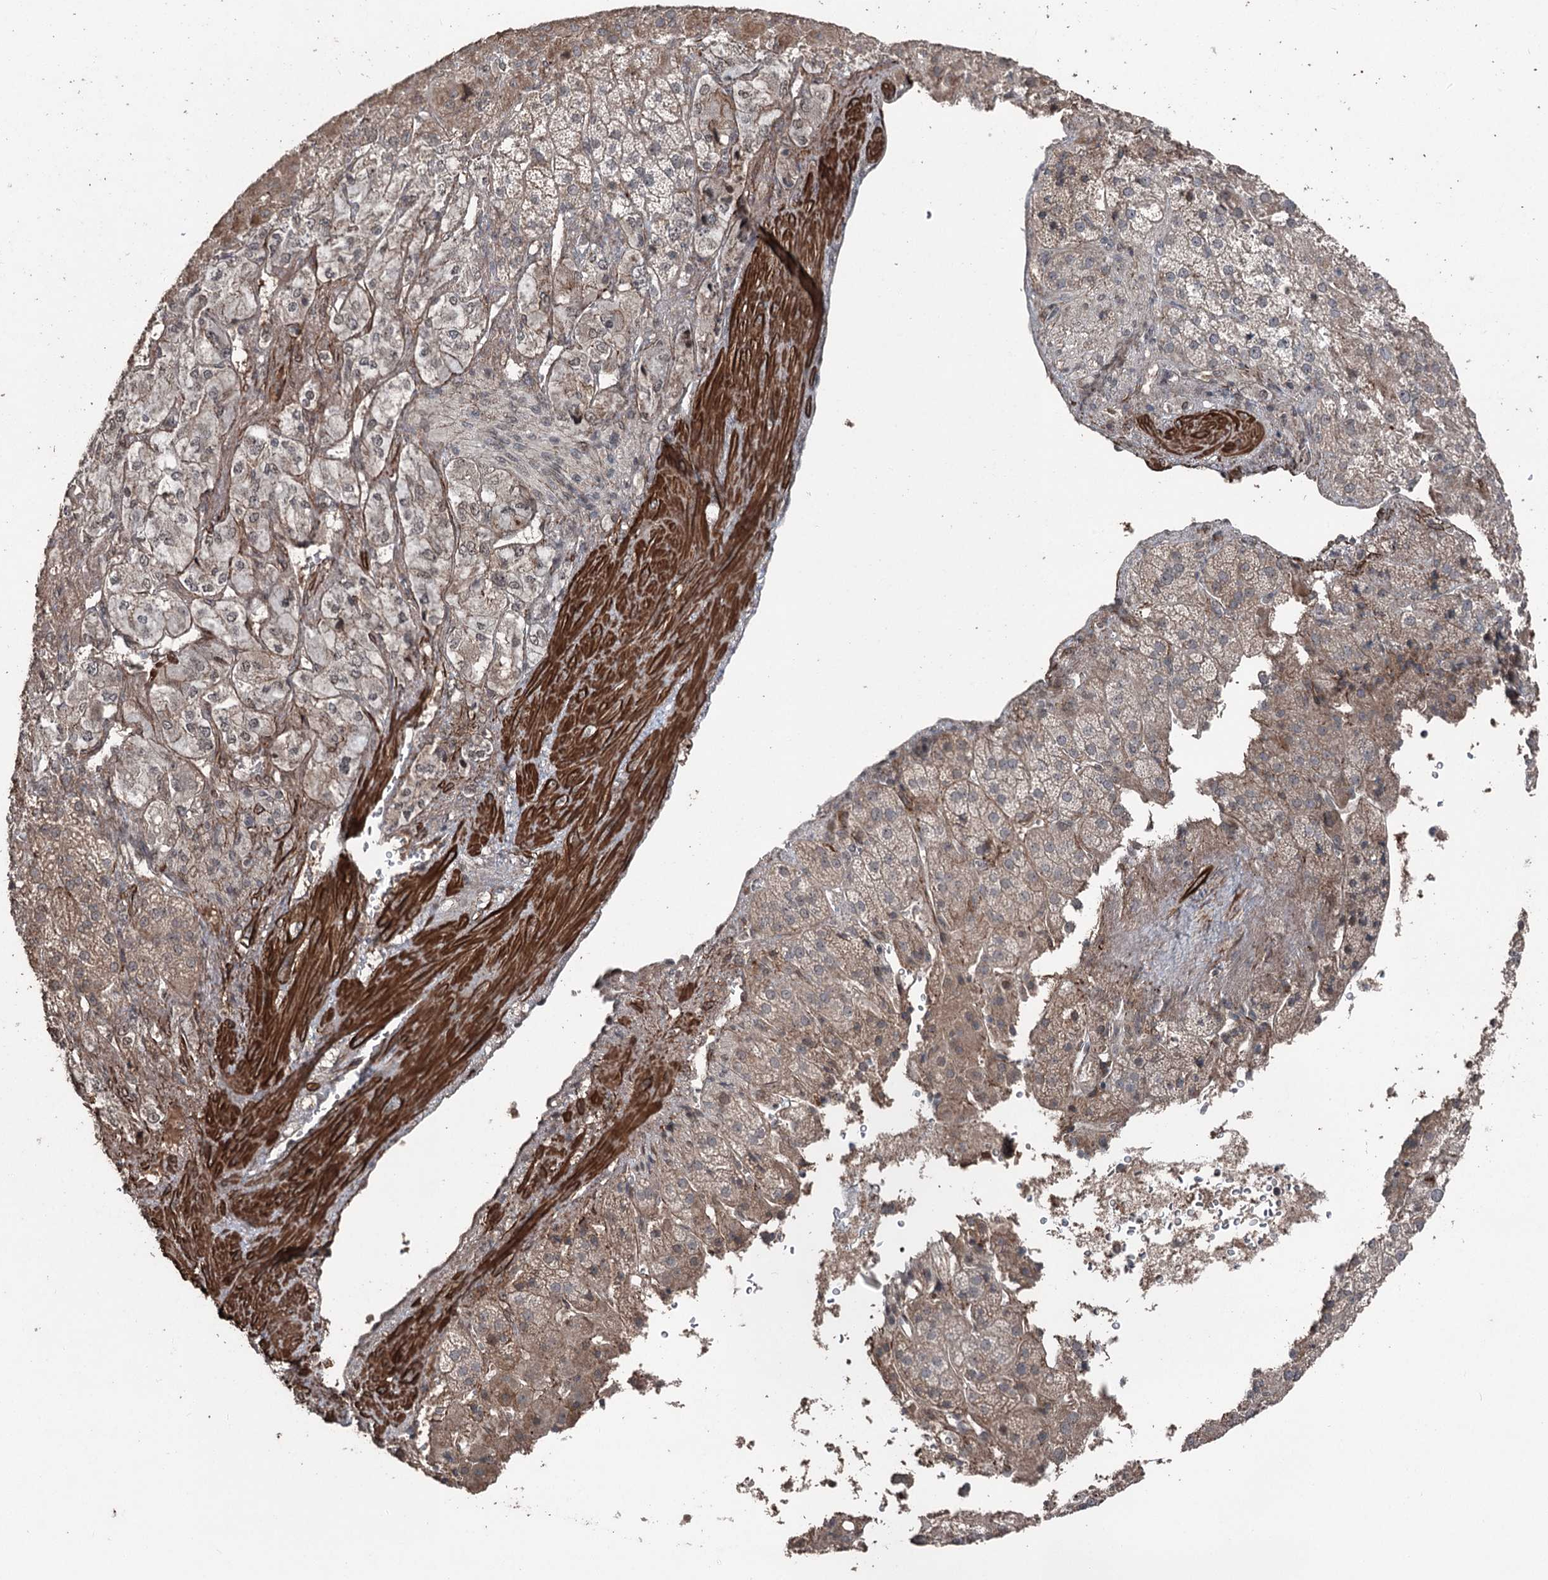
{"staining": {"intensity": "weak", "quantity": "25%-75%", "location": "cytoplasmic/membranous"}, "tissue": "adrenal gland", "cell_type": "Glandular cells", "image_type": "normal", "snomed": [{"axis": "morphology", "description": "Normal tissue, NOS"}, {"axis": "topography", "description": "Adrenal gland"}], "caption": "DAB immunohistochemical staining of unremarkable adrenal gland reveals weak cytoplasmic/membranous protein positivity in approximately 25%-75% of glandular cells.", "gene": "CCDC82", "patient": {"sex": "female", "age": 57}}